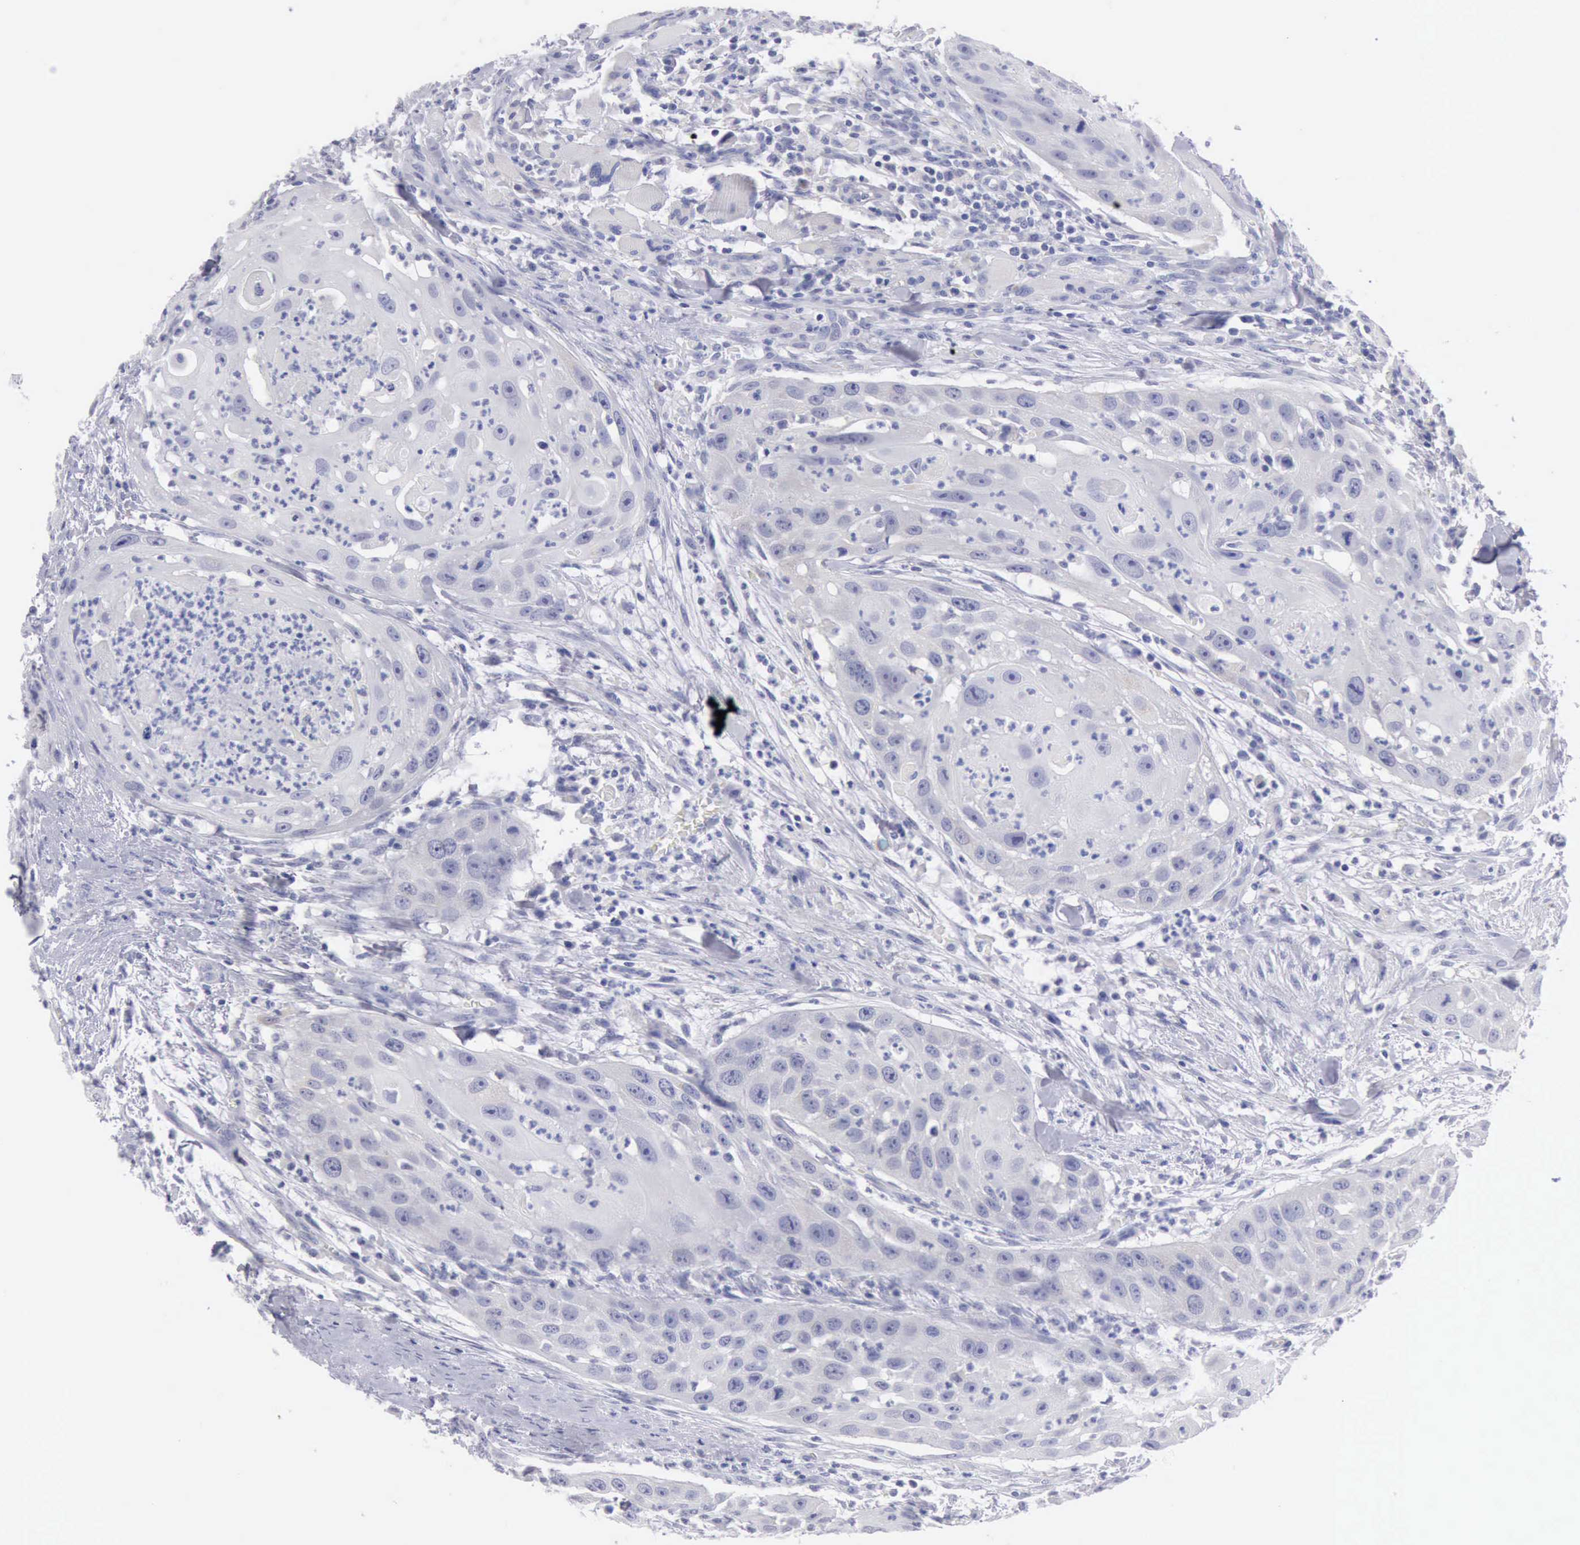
{"staining": {"intensity": "negative", "quantity": "none", "location": "none"}, "tissue": "head and neck cancer", "cell_type": "Tumor cells", "image_type": "cancer", "snomed": [{"axis": "morphology", "description": "Squamous cell carcinoma, NOS"}, {"axis": "topography", "description": "Head-Neck"}], "caption": "IHC micrograph of head and neck cancer stained for a protein (brown), which shows no expression in tumor cells. (DAB IHC with hematoxylin counter stain).", "gene": "ANGEL1", "patient": {"sex": "male", "age": 64}}